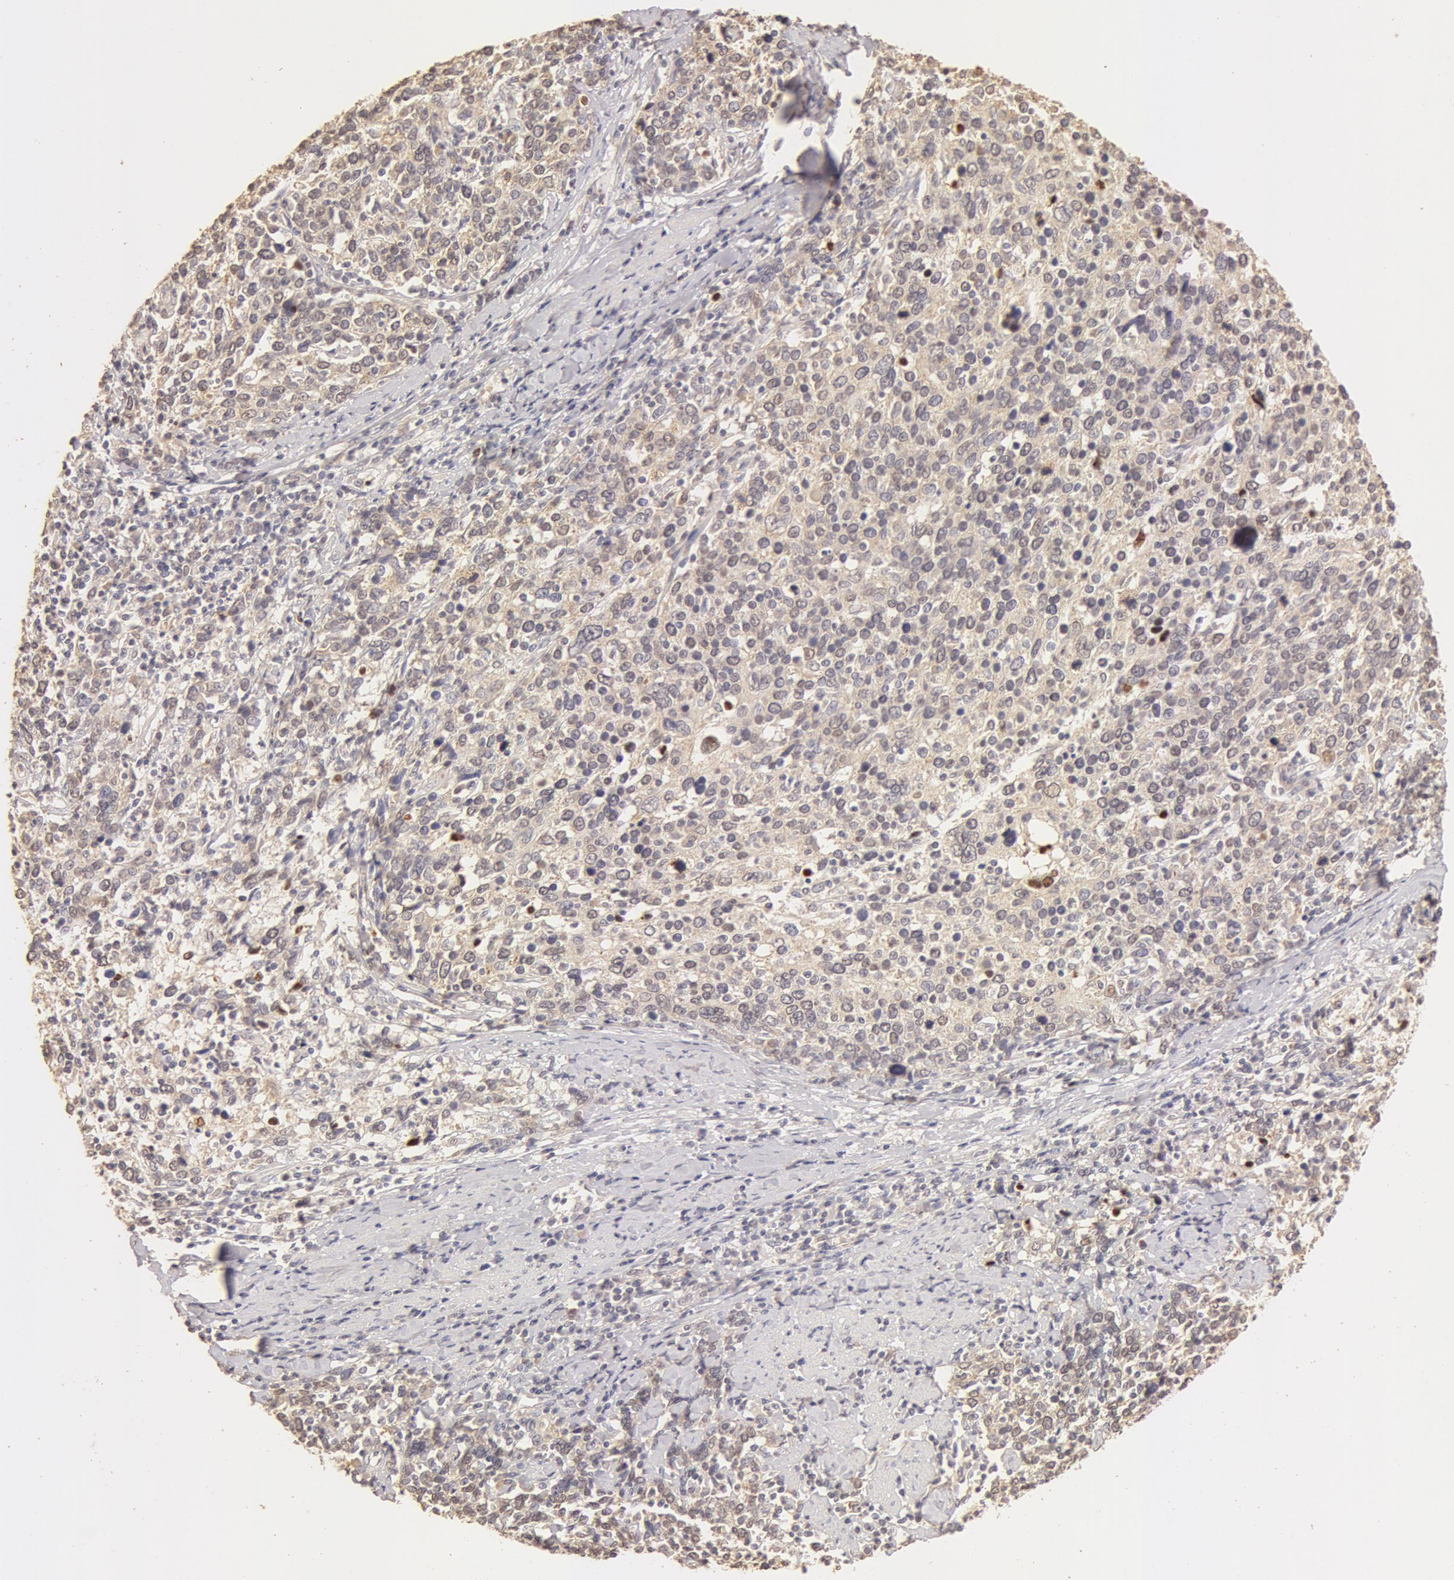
{"staining": {"intensity": "weak", "quantity": "25%-75%", "location": "cytoplasmic/membranous,nuclear"}, "tissue": "cervical cancer", "cell_type": "Tumor cells", "image_type": "cancer", "snomed": [{"axis": "morphology", "description": "Squamous cell carcinoma, NOS"}, {"axis": "topography", "description": "Cervix"}], "caption": "An image of cervical cancer stained for a protein shows weak cytoplasmic/membranous and nuclear brown staining in tumor cells.", "gene": "SNRNP70", "patient": {"sex": "female", "age": 41}}